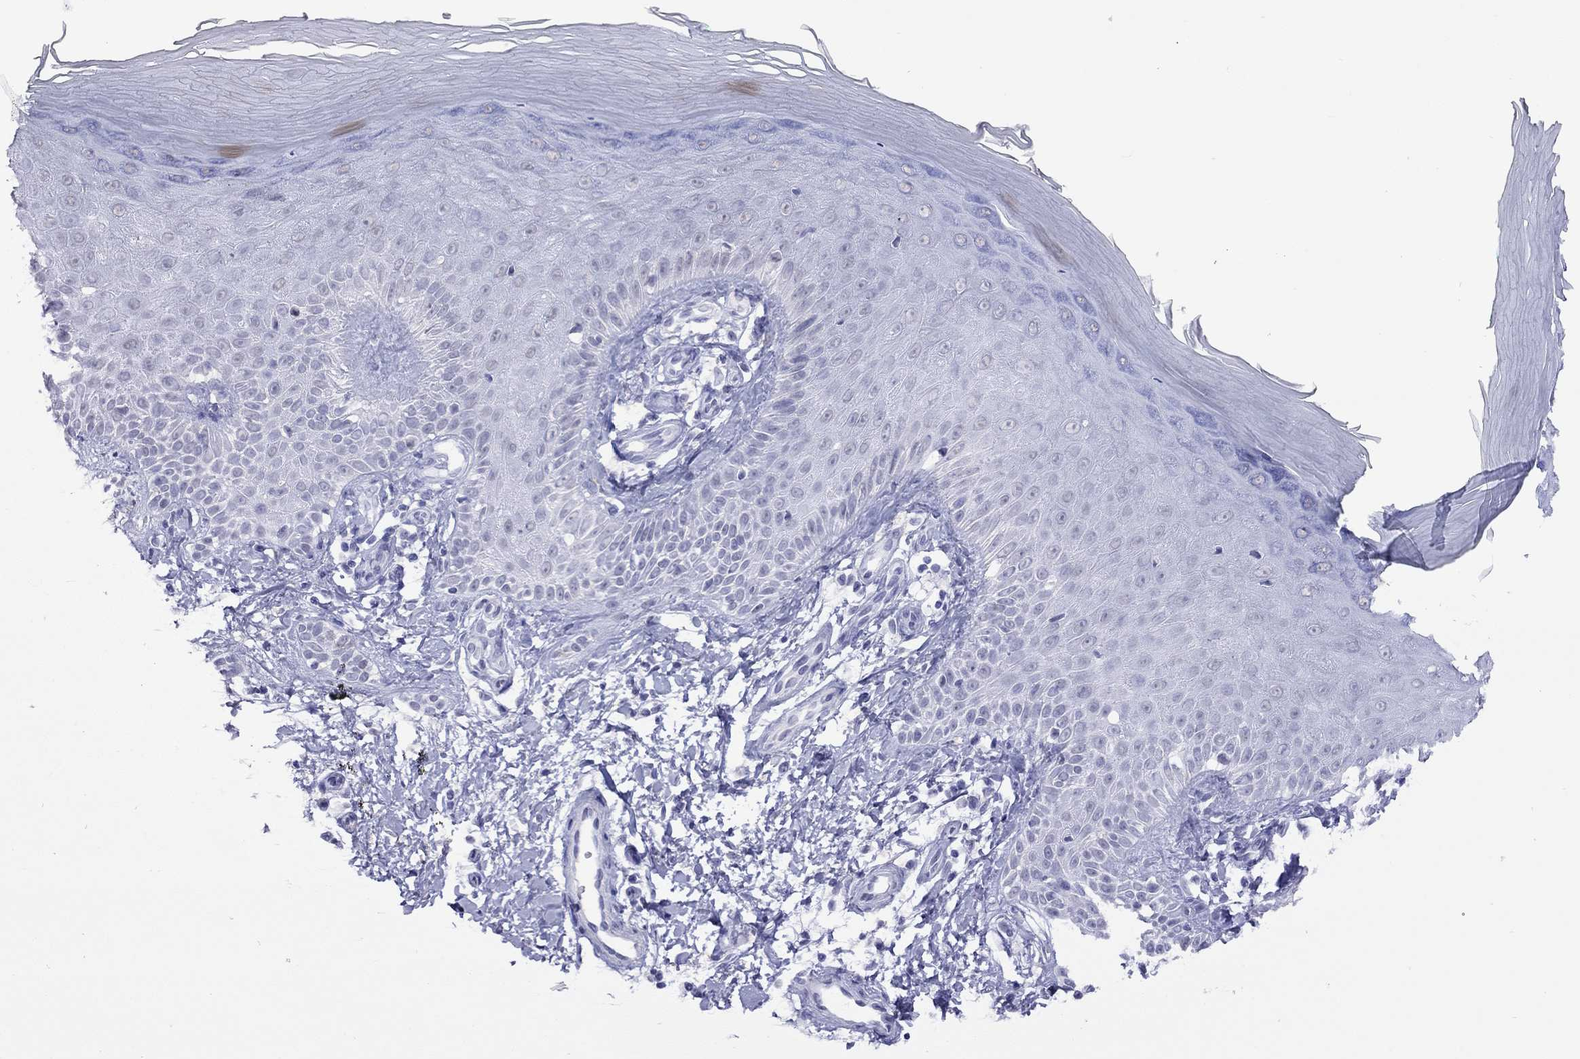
{"staining": {"intensity": "negative", "quantity": "none", "location": "none"}, "tissue": "skin", "cell_type": "Fibroblasts", "image_type": "normal", "snomed": [{"axis": "morphology", "description": "Normal tissue, NOS"}, {"axis": "morphology", "description": "Inflammation, NOS"}, {"axis": "morphology", "description": "Fibrosis, NOS"}, {"axis": "topography", "description": "Skin"}], "caption": "Protein analysis of unremarkable skin reveals no significant expression in fibroblasts.", "gene": "SLC30A8", "patient": {"sex": "male", "age": 71}}